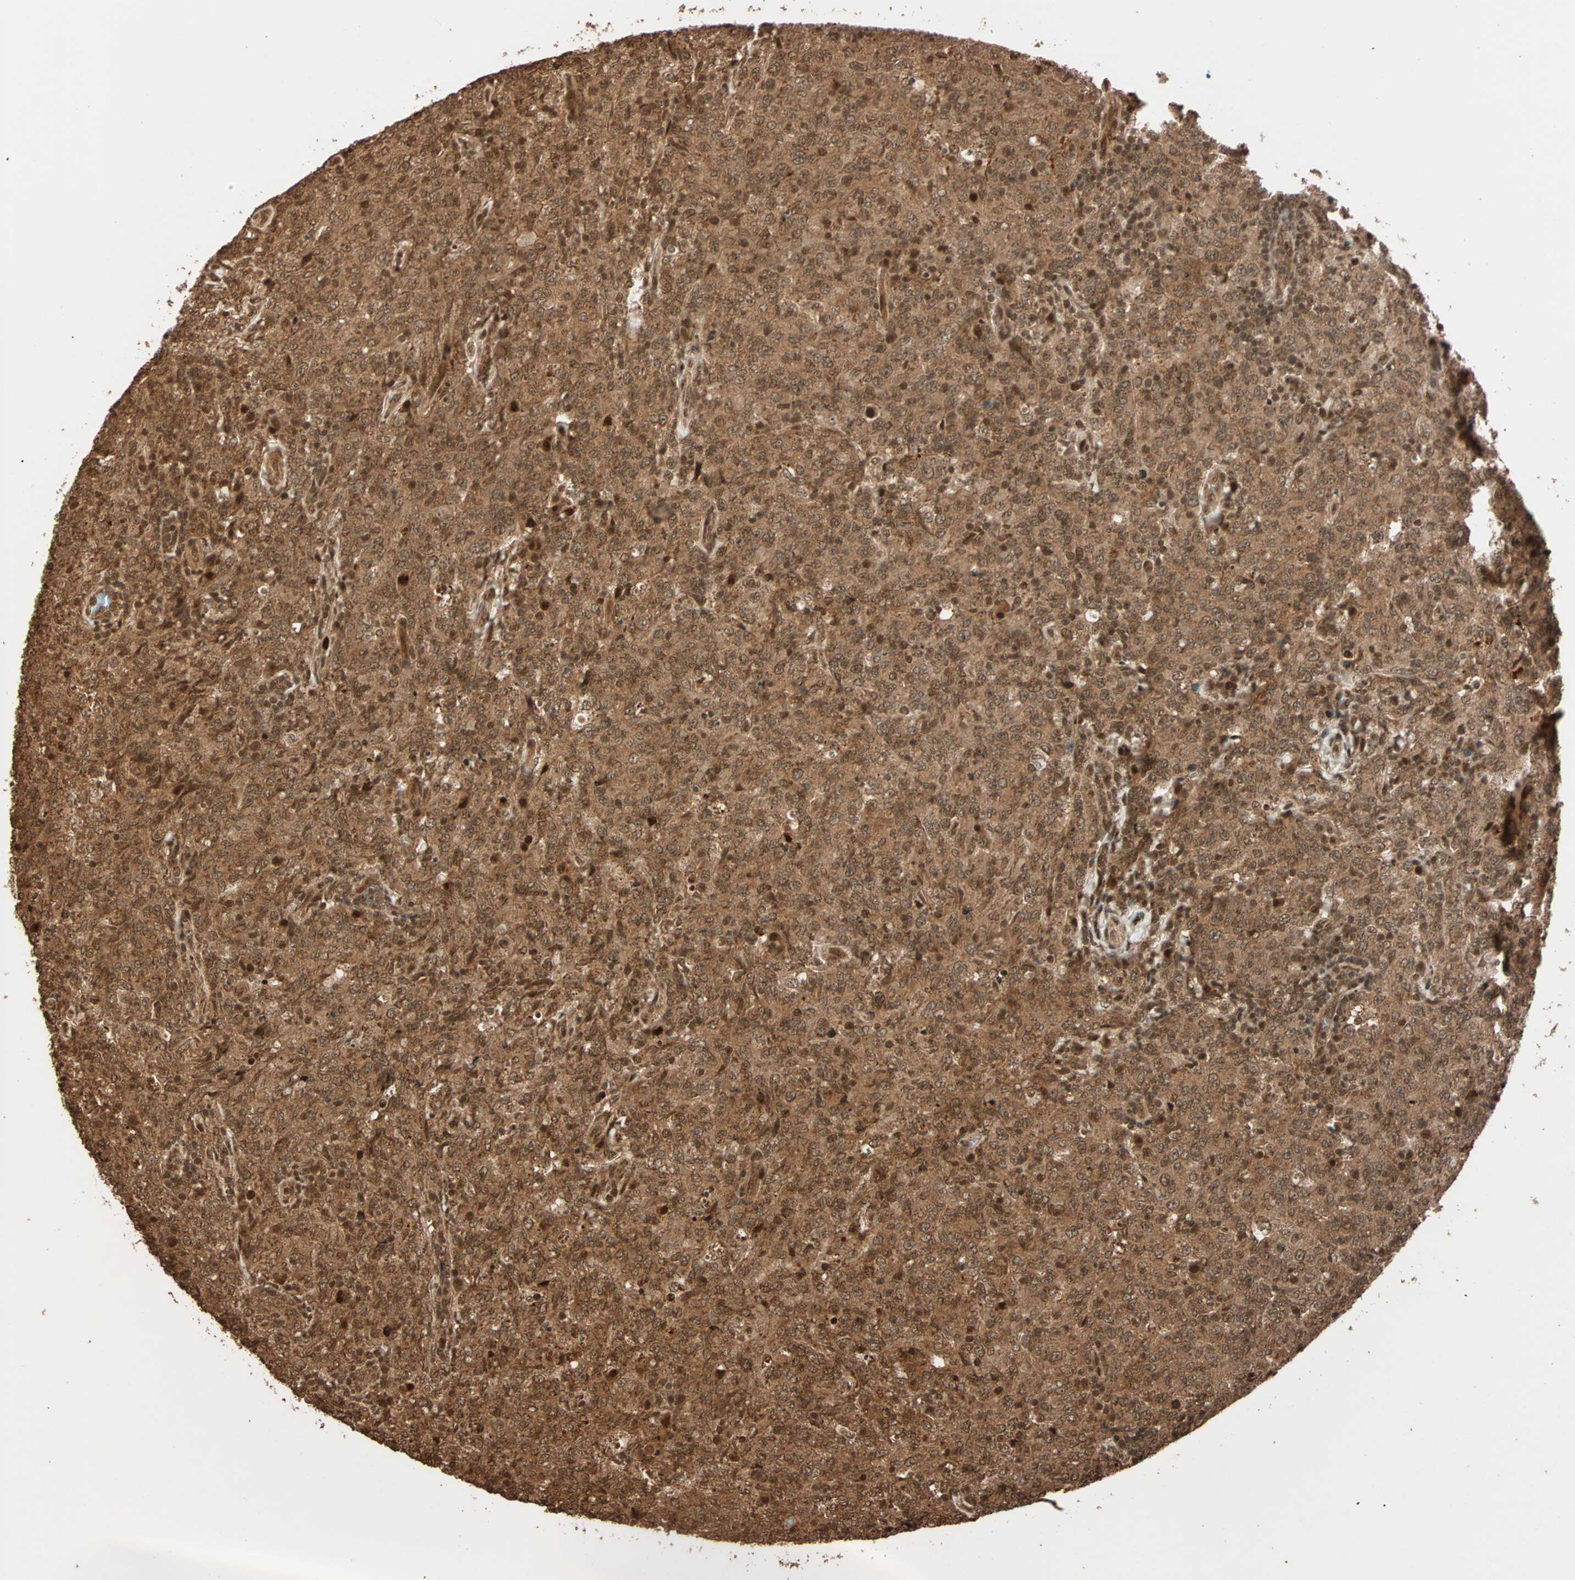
{"staining": {"intensity": "moderate", "quantity": ">75%", "location": "cytoplasmic/membranous,nuclear"}, "tissue": "lymphoma", "cell_type": "Tumor cells", "image_type": "cancer", "snomed": [{"axis": "morphology", "description": "Malignant lymphoma, non-Hodgkin's type, High grade"}, {"axis": "topography", "description": "Tonsil"}], "caption": "High-grade malignant lymphoma, non-Hodgkin's type tissue demonstrates moderate cytoplasmic/membranous and nuclear expression in about >75% of tumor cells", "gene": "ALKBH5", "patient": {"sex": "female", "age": 36}}